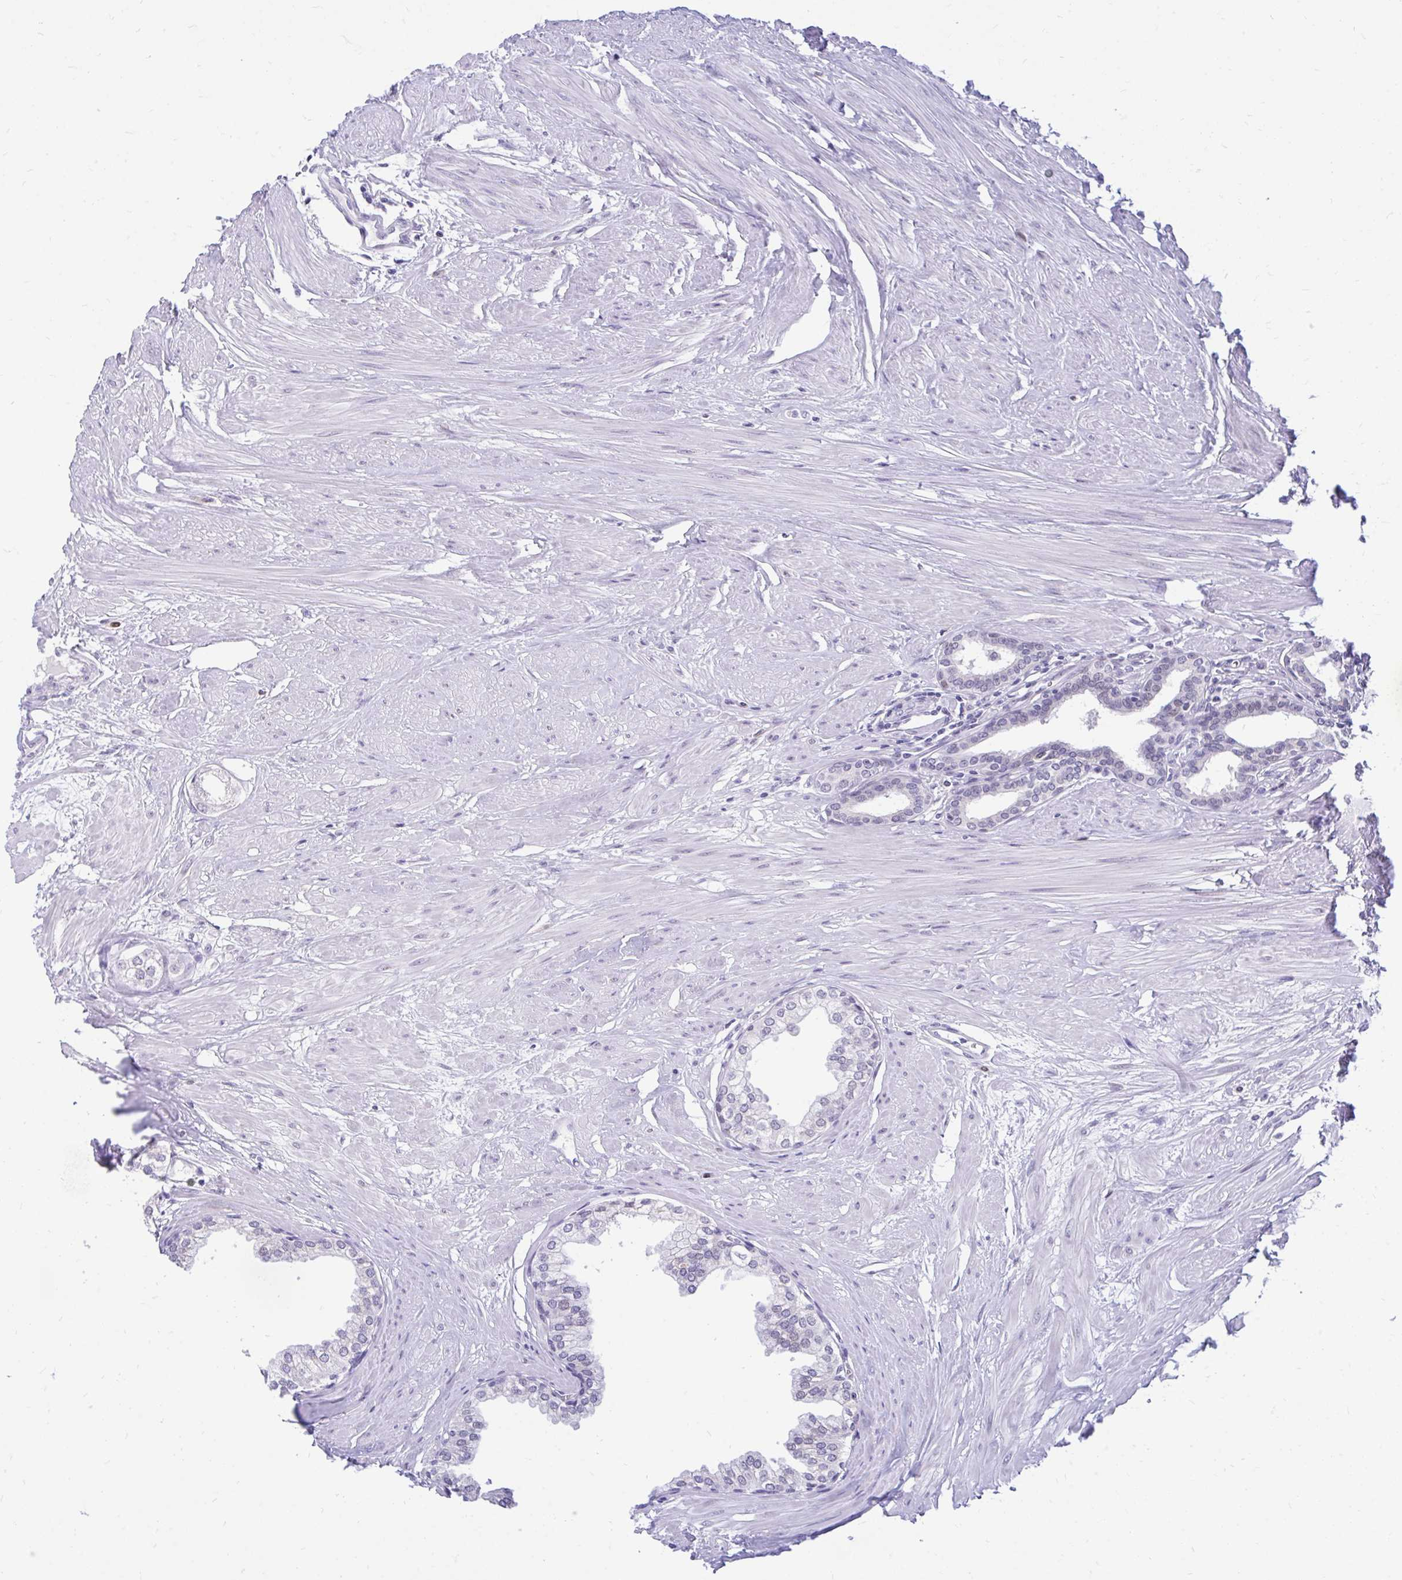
{"staining": {"intensity": "moderate", "quantity": "<25%", "location": "cytoplasmic/membranous"}, "tissue": "prostate", "cell_type": "Glandular cells", "image_type": "normal", "snomed": [{"axis": "morphology", "description": "Normal tissue, NOS"}, {"axis": "topography", "description": "Prostate"}, {"axis": "topography", "description": "Peripheral nerve tissue"}], "caption": "Immunohistochemistry (IHC) histopathology image of unremarkable prostate: prostate stained using IHC reveals low levels of moderate protein expression localized specifically in the cytoplasmic/membranous of glandular cells, appearing as a cytoplasmic/membranous brown color.", "gene": "GLB1L2", "patient": {"sex": "male", "age": 55}}